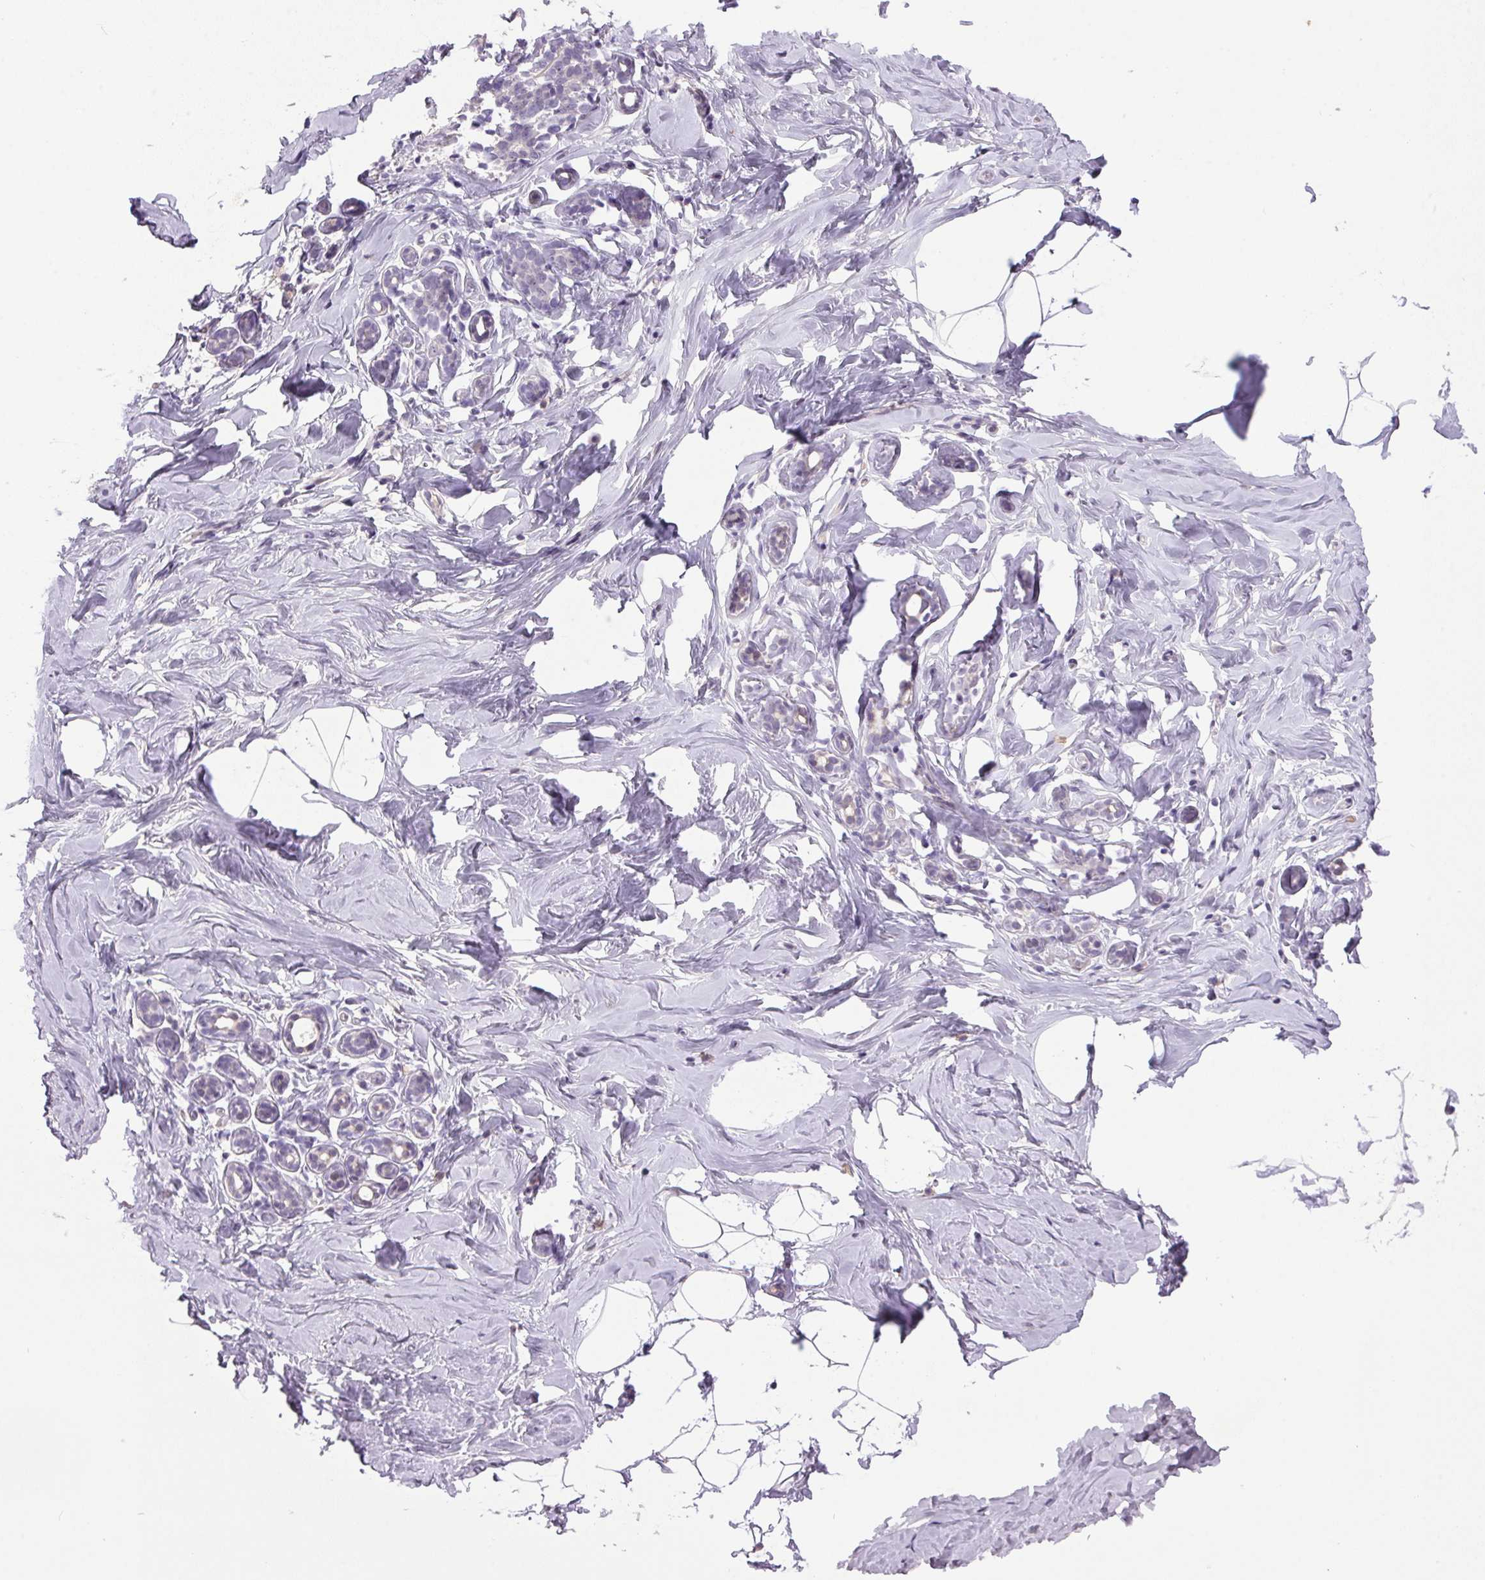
{"staining": {"intensity": "negative", "quantity": "none", "location": "none"}, "tissue": "breast", "cell_type": "Adipocytes", "image_type": "normal", "snomed": [{"axis": "morphology", "description": "Normal tissue, NOS"}, {"axis": "topography", "description": "Breast"}], "caption": "High power microscopy histopathology image of an immunohistochemistry micrograph of normal breast, revealing no significant staining in adipocytes. (Stains: DAB immunohistochemistry with hematoxylin counter stain, Microscopy: brightfield microscopy at high magnification).", "gene": "TRDN", "patient": {"sex": "female", "age": 32}}